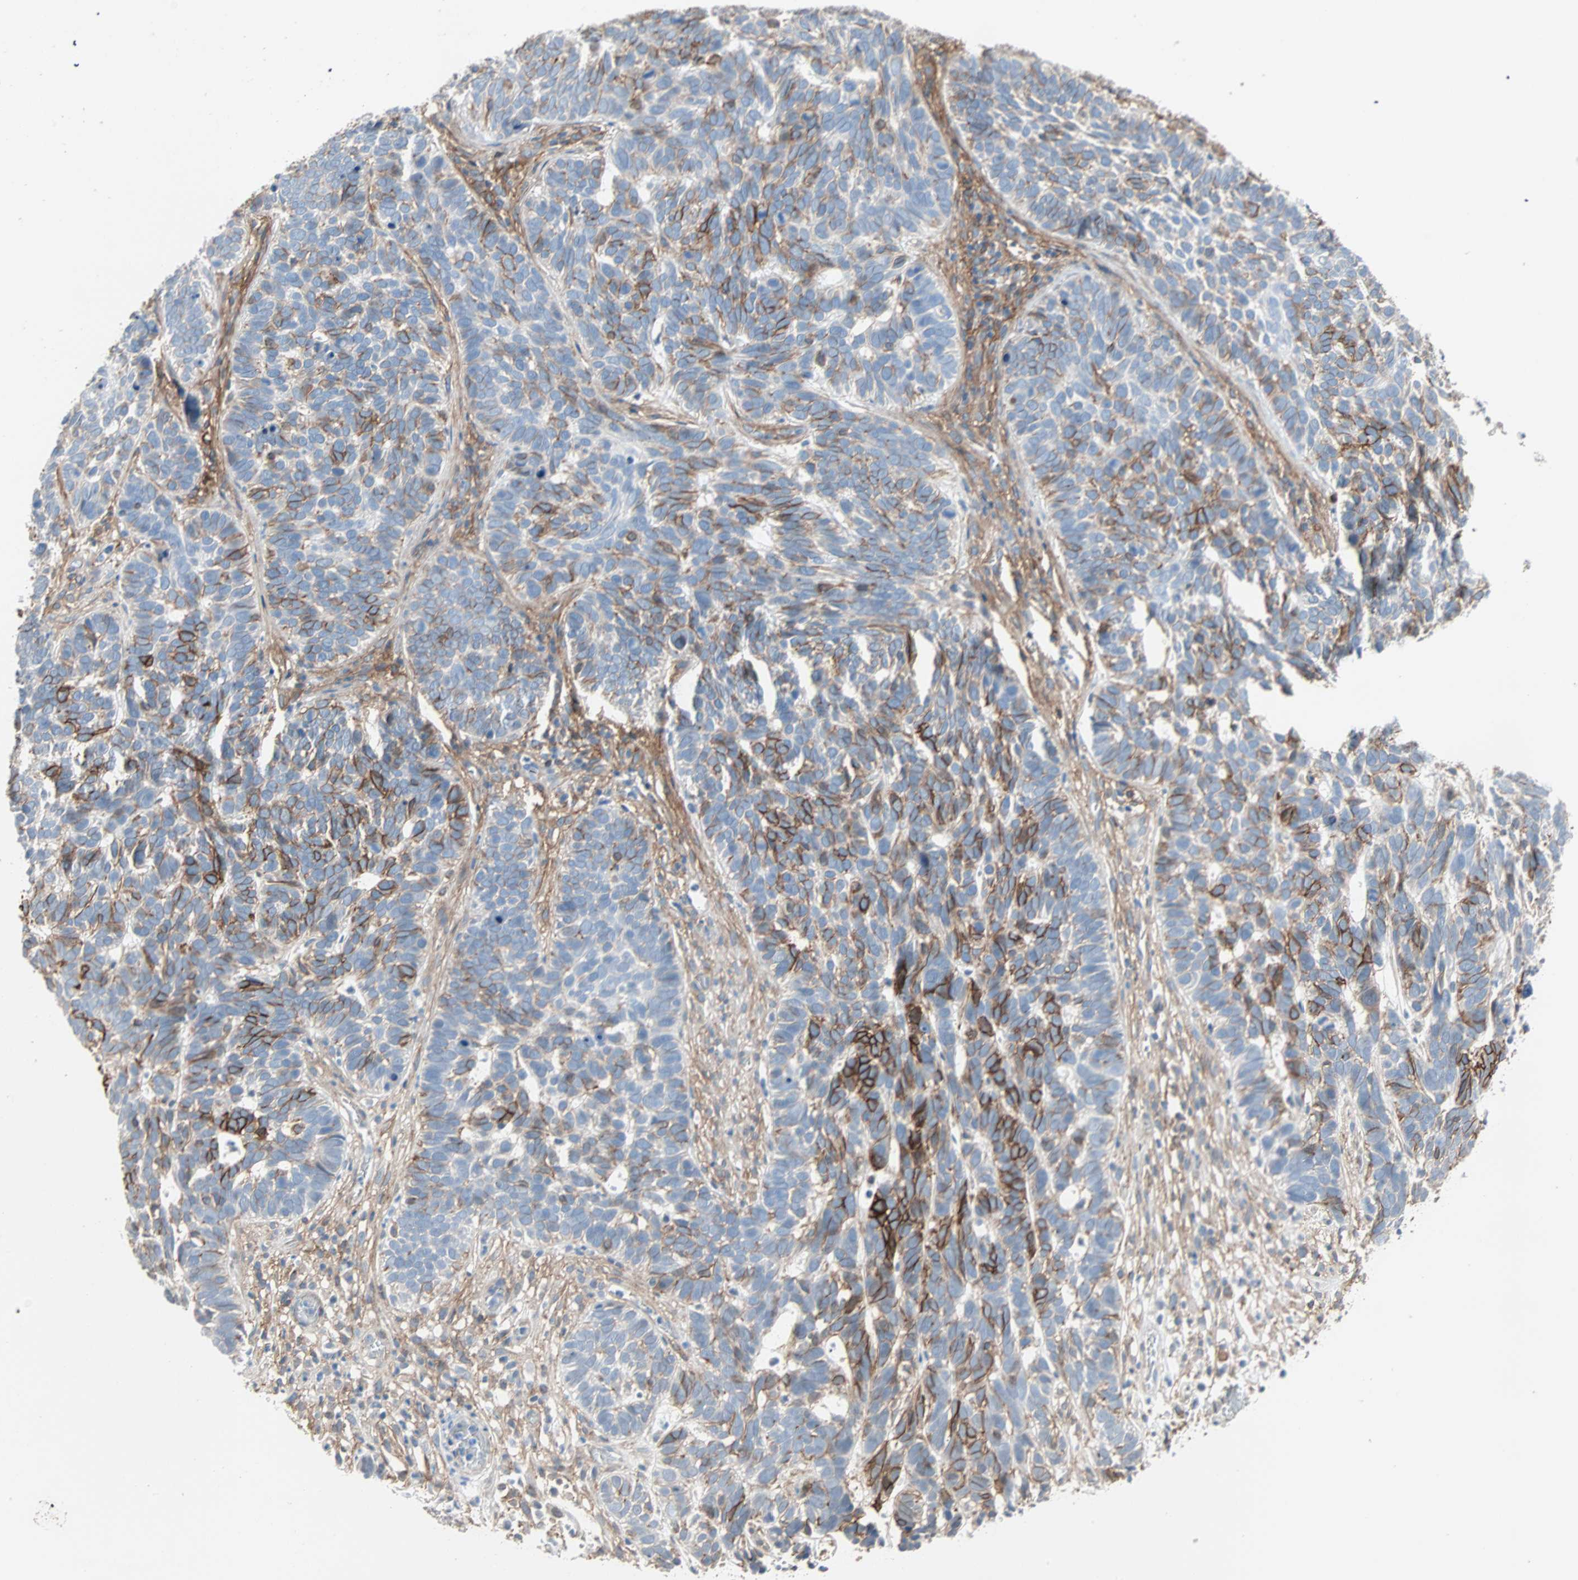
{"staining": {"intensity": "strong", "quantity": "<25%", "location": "cytoplasmic/membranous"}, "tissue": "skin cancer", "cell_type": "Tumor cells", "image_type": "cancer", "snomed": [{"axis": "morphology", "description": "Basal cell carcinoma"}, {"axis": "topography", "description": "Skin"}], "caption": "IHC of human basal cell carcinoma (skin) demonstrates medium levels of strong cytoplasmic/membranous expression in approximately <25% of tumor cells. The protein is stained brown, and the nuclei are stained in blue (DAB (3,3'-diaminobenzidine) IHC with brightfield microscopy, high magnification).", "gene": "EPB41L2", "patient": {"sex": "male", "age": 87}}